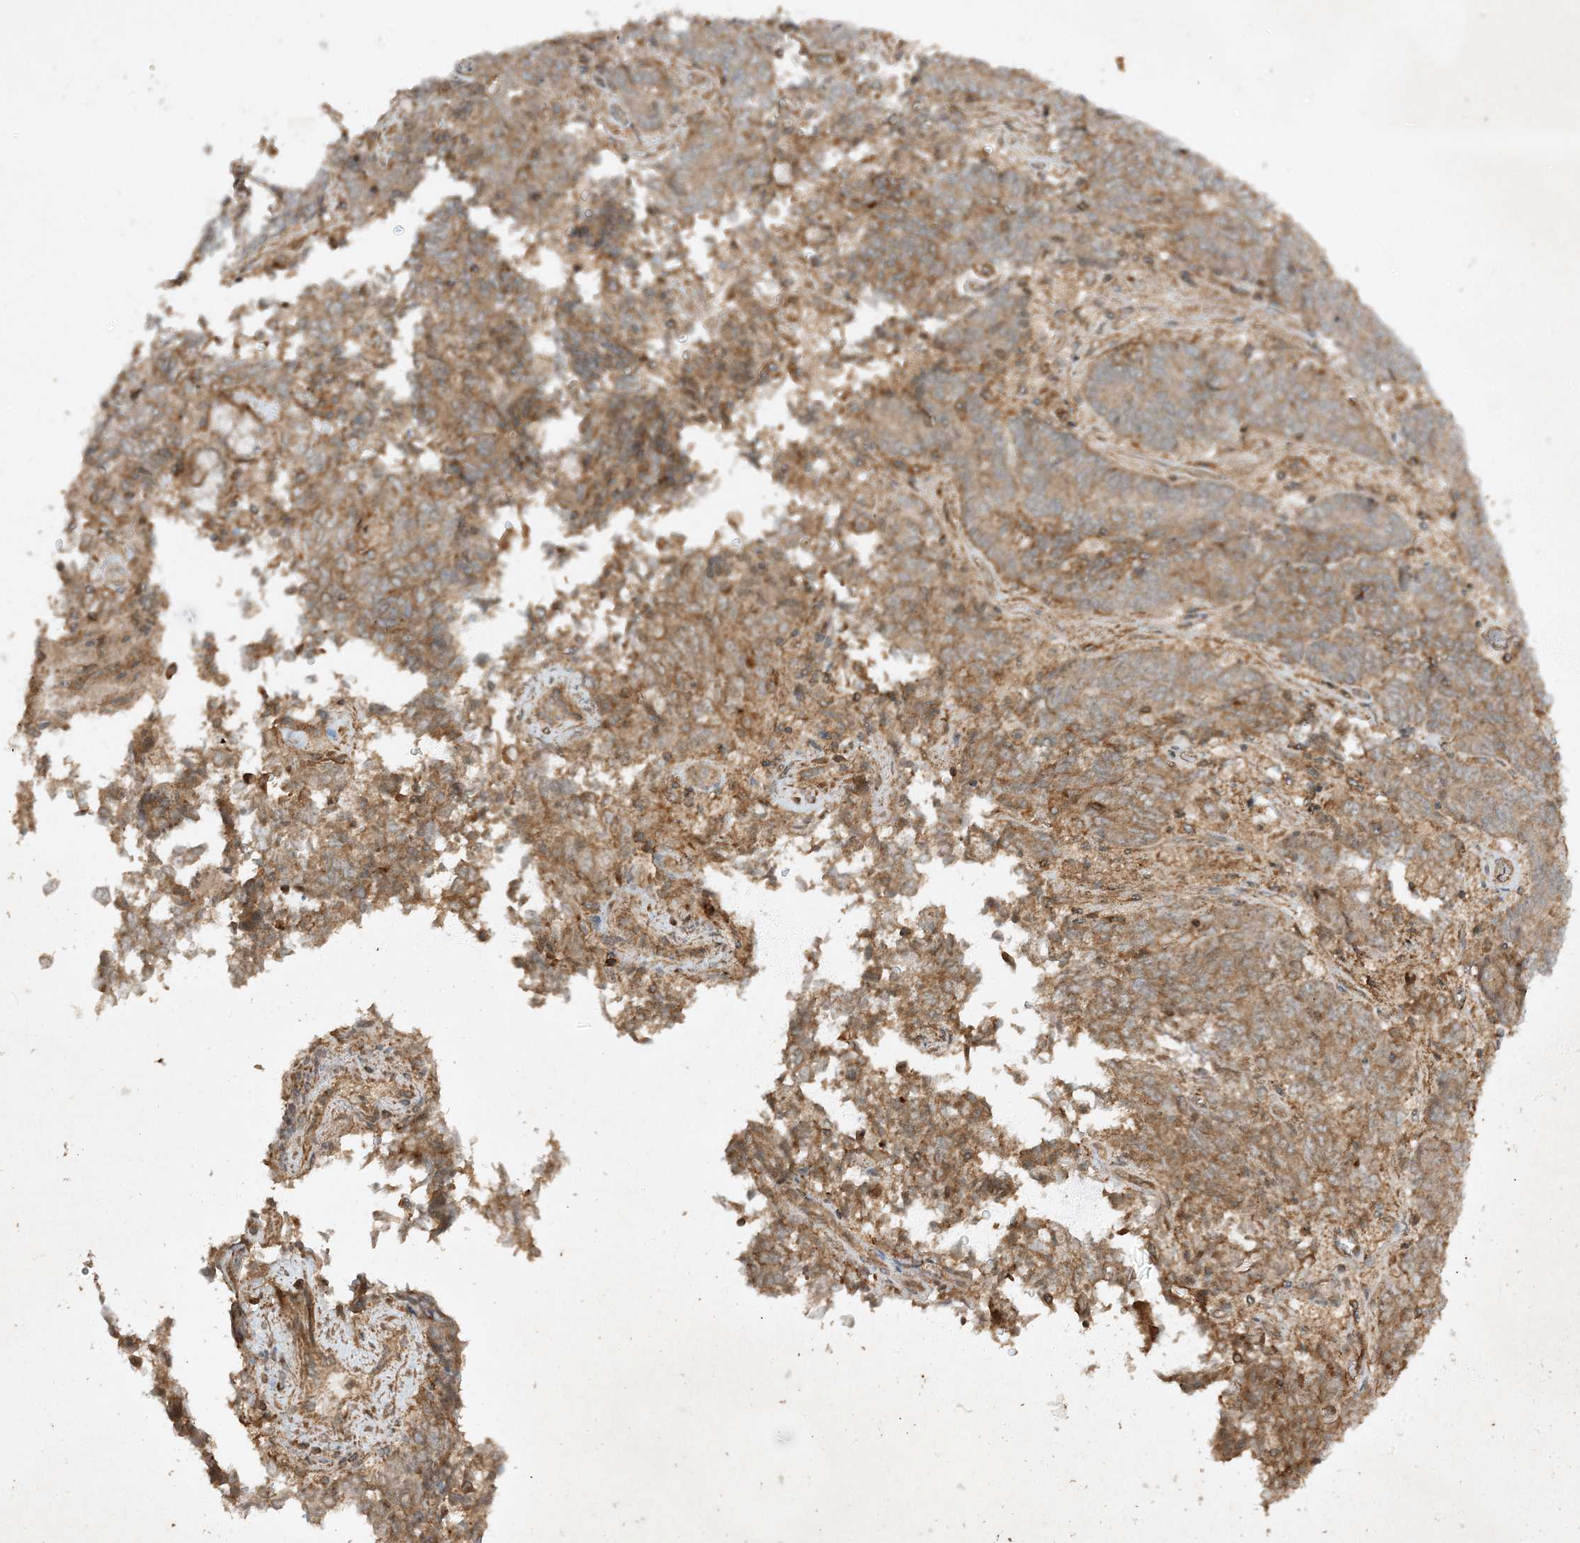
{"staining": {"intensity": "weak", "quantity": ">75%", "location": "cytoplasmic/membranous"}, "tissue": "endometrial cancer", "cell_type": "Tumor cells", "image_type": "cancer", "snomed": [{"axis": "morphology", "description": "Adenocarcinoma, NOS"}, {"axis": "topography", "description": "Endometrium"}], "caption": "Immunohistochemistry (IHC) (DAB (3,3'-diaminobenzidine)) staining of human endometrial adenocarcinoma demonstrates weak cytoplasmic/membranous protein expression in approximately >75% of tumor cells. (DAB (3,3'-diaminobenzidine) IHC with brightfield microscopy, high magnification).", "gene": "XRN1", "patient": {"sex": "female", "age": 80}}